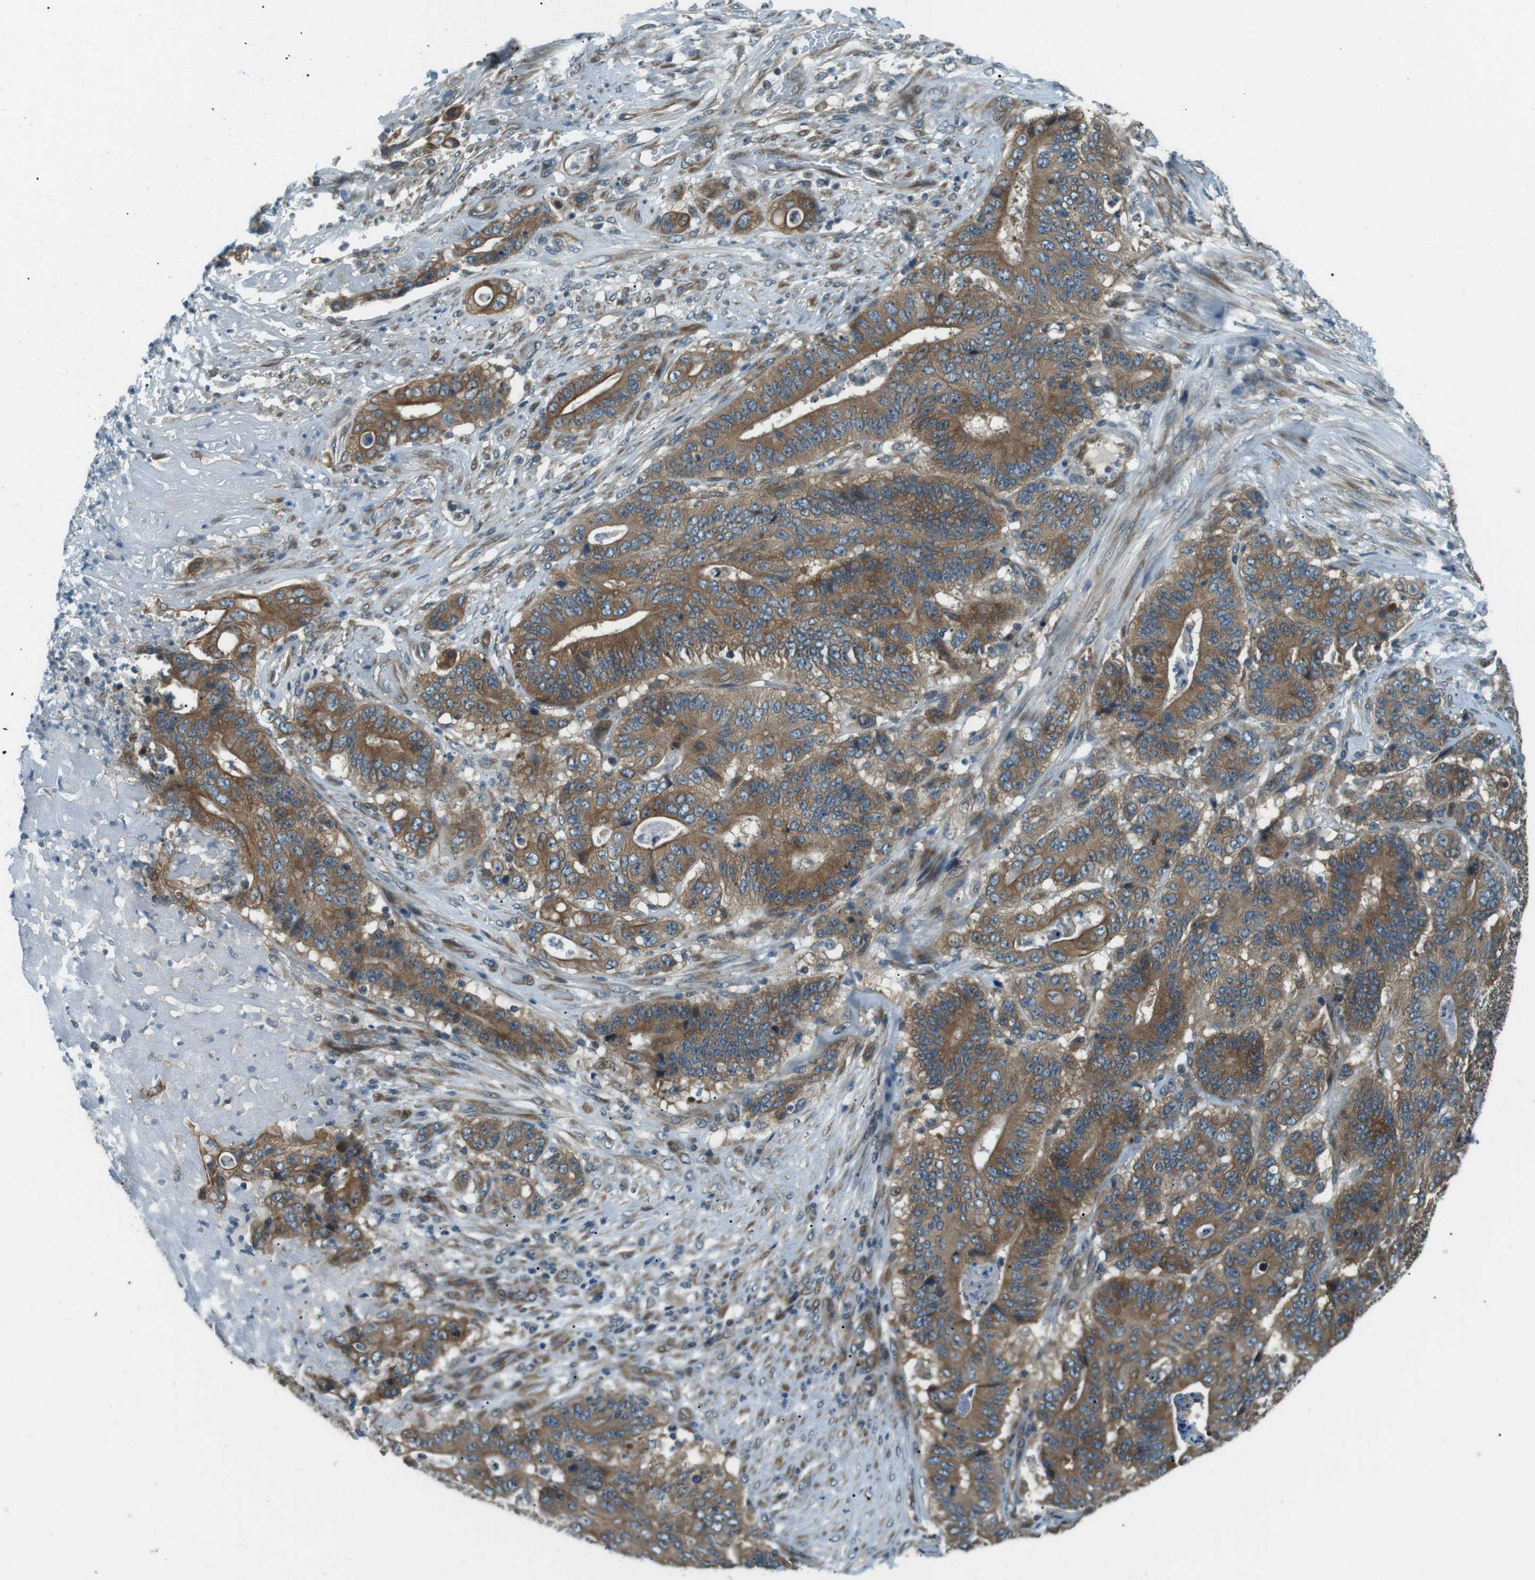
{"staining": {"intensity": "moderate", "quantity": ">75%", "location": "cytoplasmic/membranous"}, "tissue": "stomach cancer", "cell_type": "Tumor cells", "image_type": "cancer", "snomed": [{"axis": "morphology", "description": "Adenocarcinoma, NOS"}, {"axis": "topography", "description": "Stomach"}], "caption": "High-magnification brightfield microscopy of stomach adenocarcinoma stained with DAB (brown) and counterstained with hematoxylin (blue). tumor cells exhibit moderate cytoplasmic/membranous expression is present in about>75% of cells. The protein of interest is stained brown, and the nuclei are stained in blue (DAB (3,3'-diaminobenzidine) IHC with brightfield microscopy, high magnification).", "gene": "TMEM74", "patient": {"sex": "female", "age": 73}}